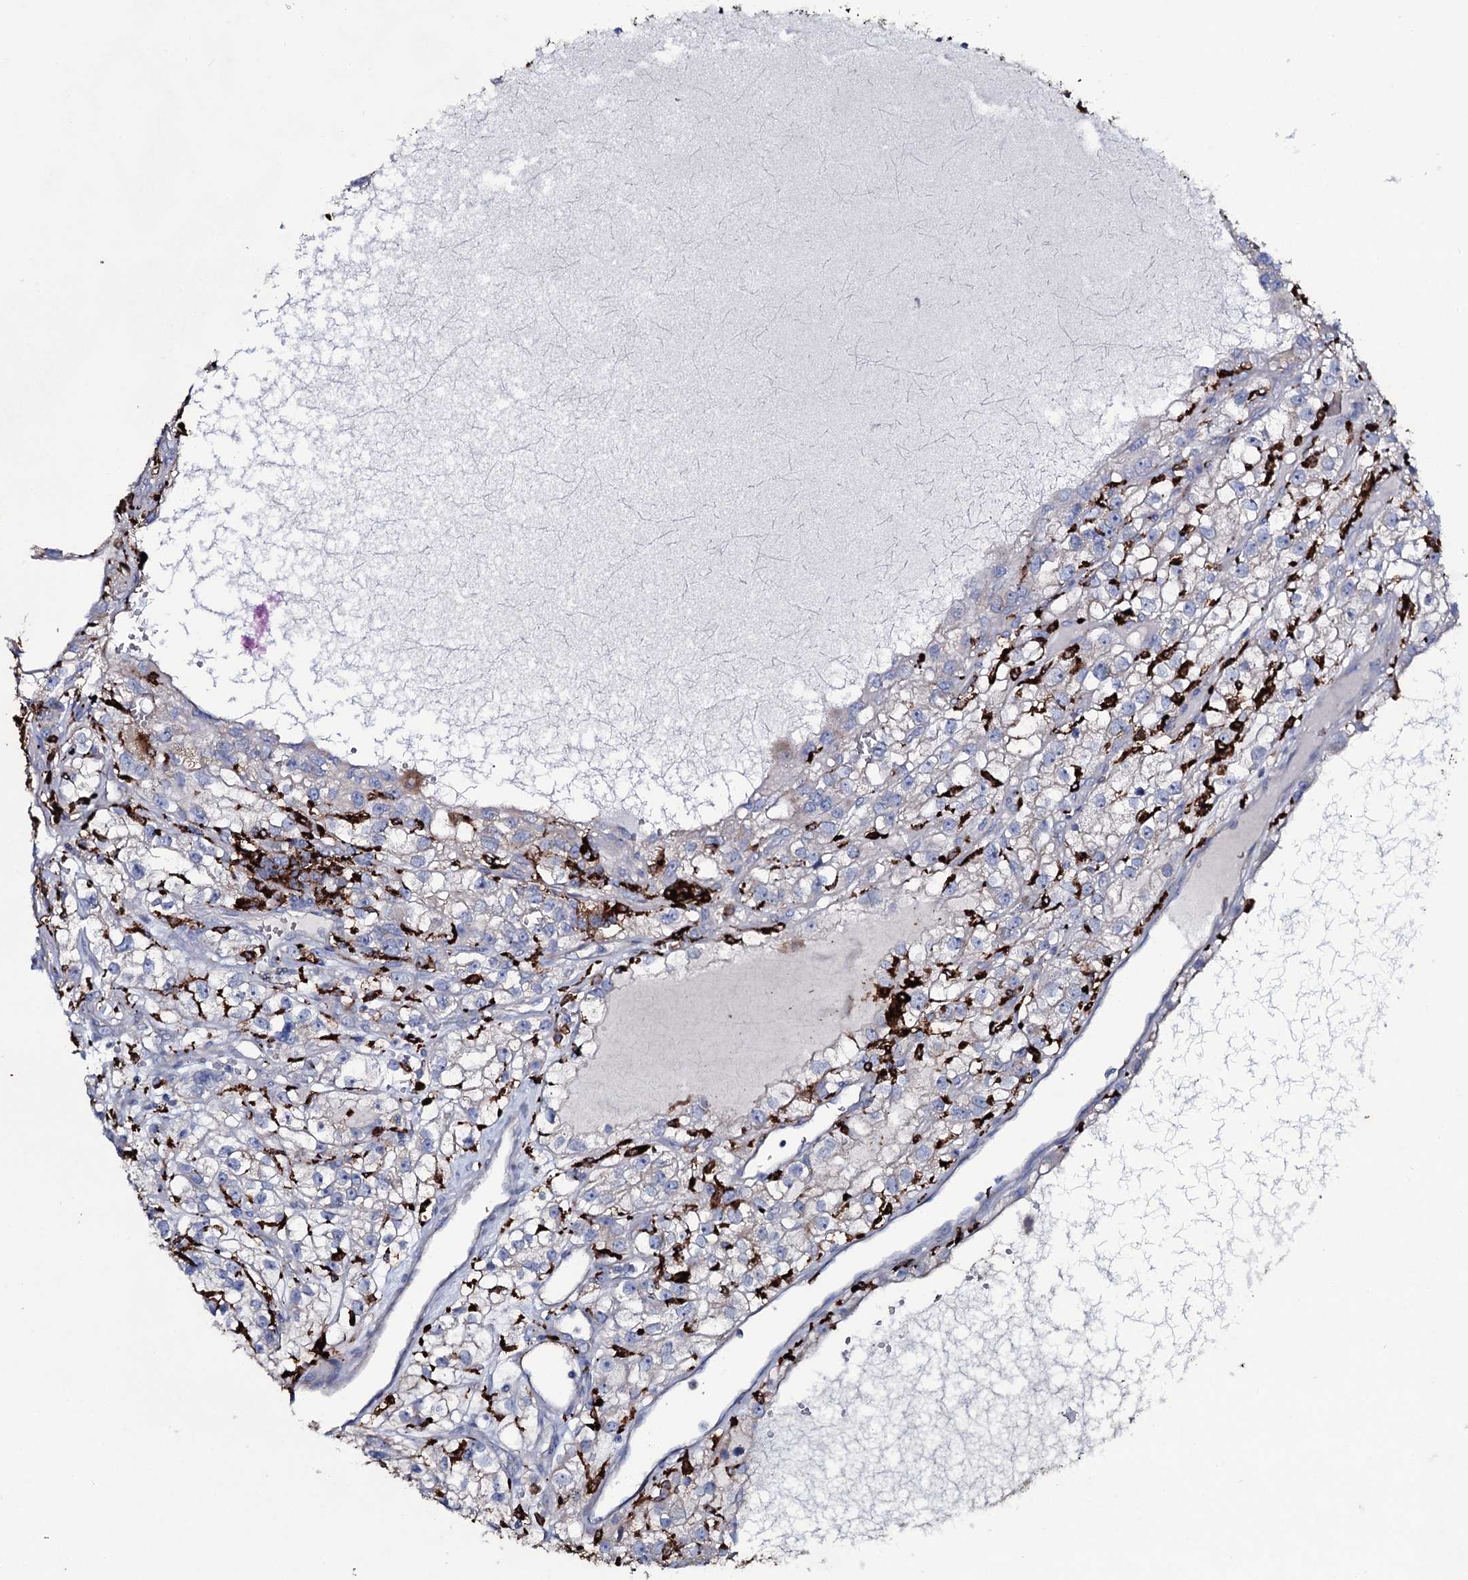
{"staining": {"intensity": "negative", "quantity": "none", "location": "none"}, "tissue": "renal cancer", "cell_type": "Tumor cells", "image_type": "cancer", "snomed": [{"axis": "morphology", "description": "Adenocarcinoma, NOS"}, {"axis": "topography", "description": "Kidney"}], "caption": "Immunohistochemical staining of human renal cancer (adenocarcinoma) demonstrates no significant staining in tumor cells. (DAB immunohistochemistry (IHC), high magnification).", "gene": "OSBPL2", "patient": {"sex": "female", "age": 57}}